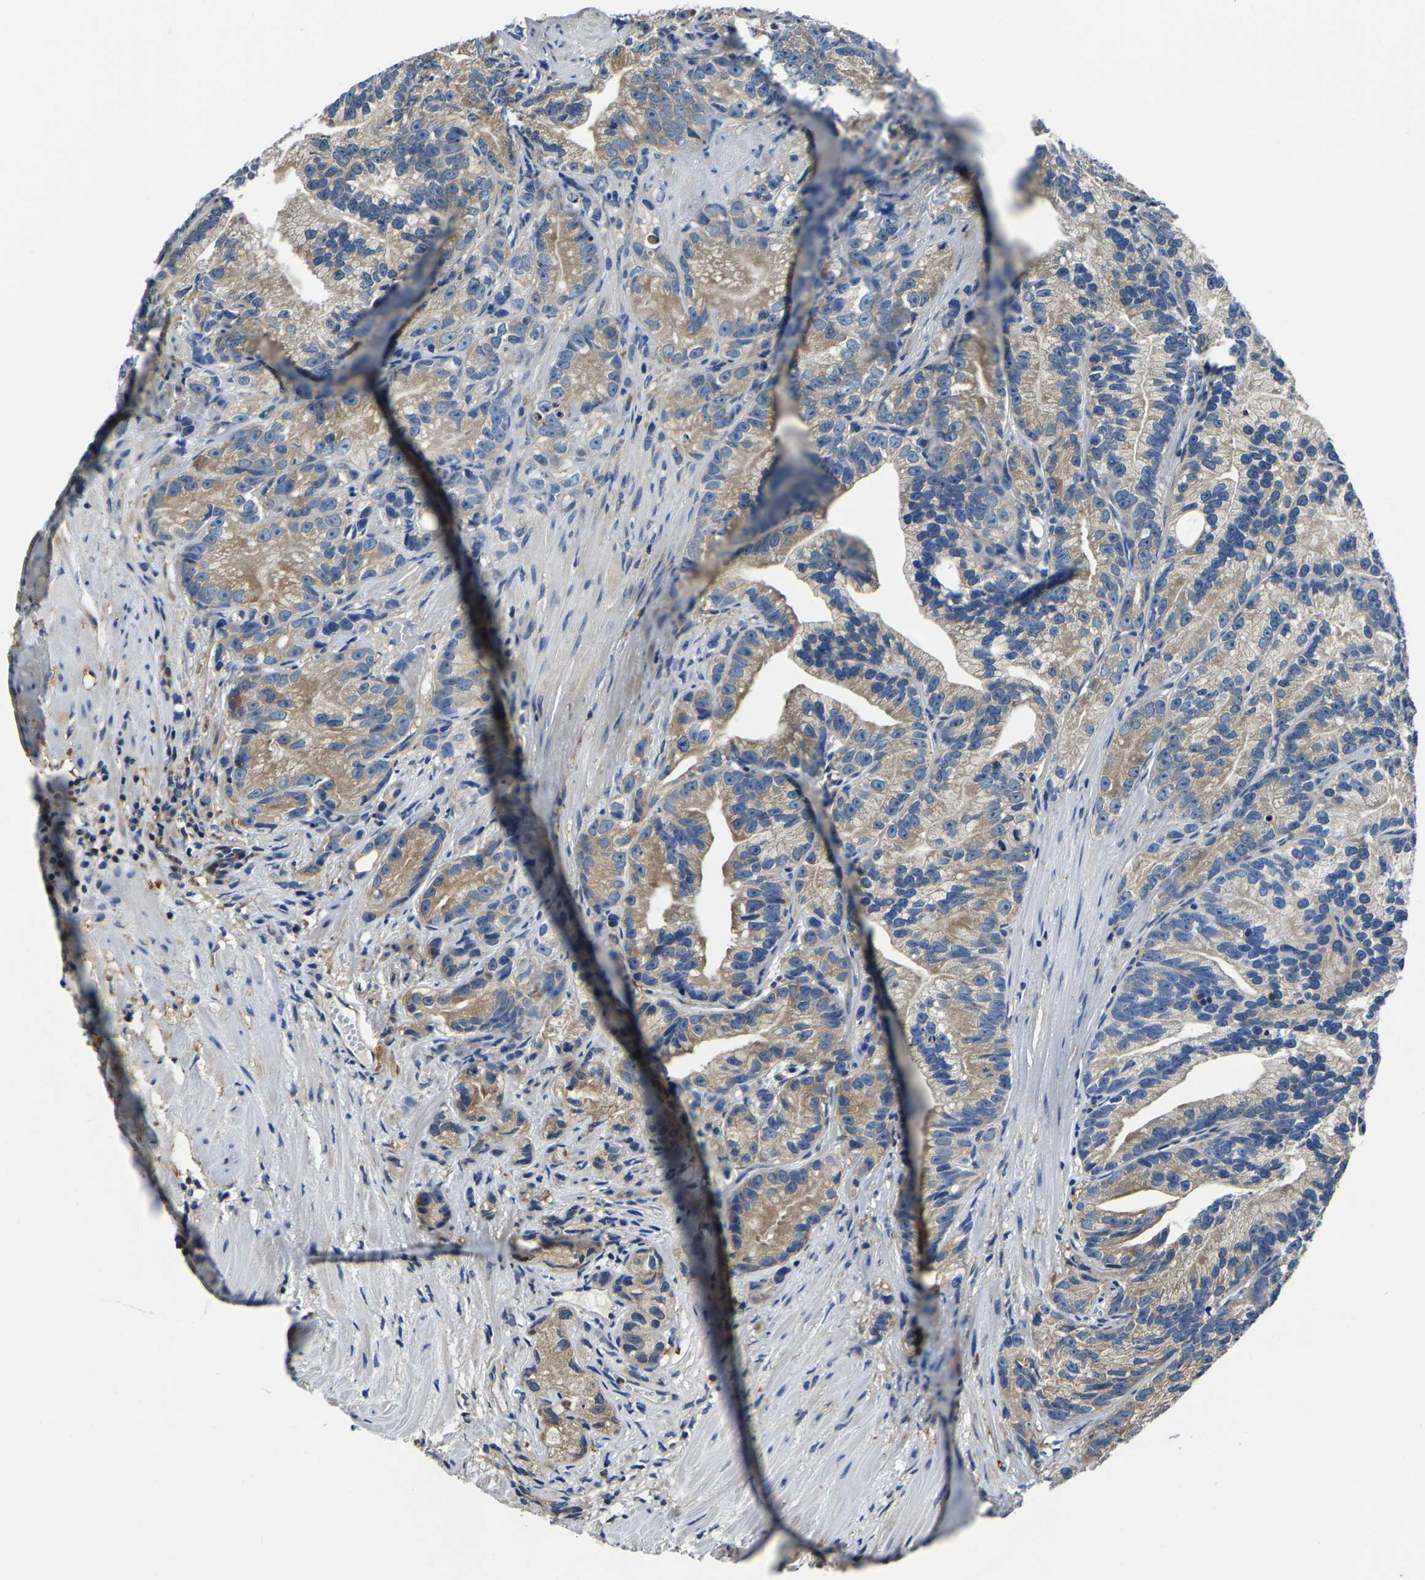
{"staining": {"intensity": "weak", "quantity": ">75%", "location": "cytoplasmic/membranous"}, "tissue": "prostate cancer", "cell_type": "Tumor cells", "image_type": "cancer", "snomed": [{"axis": "morphology", "description": "Adenocarcinoma, Low grade"}, {"axis": "topography", "description": "Prostate"}], "caption": "Human prostate low-grade adenocarcinoma stained with a brown dye shows weak cytoplasmic/membranous positive expression in approximately >75% of tumor cells.", "gene": "ALDOB", "patient": {"sex": "male", "age": 89}}